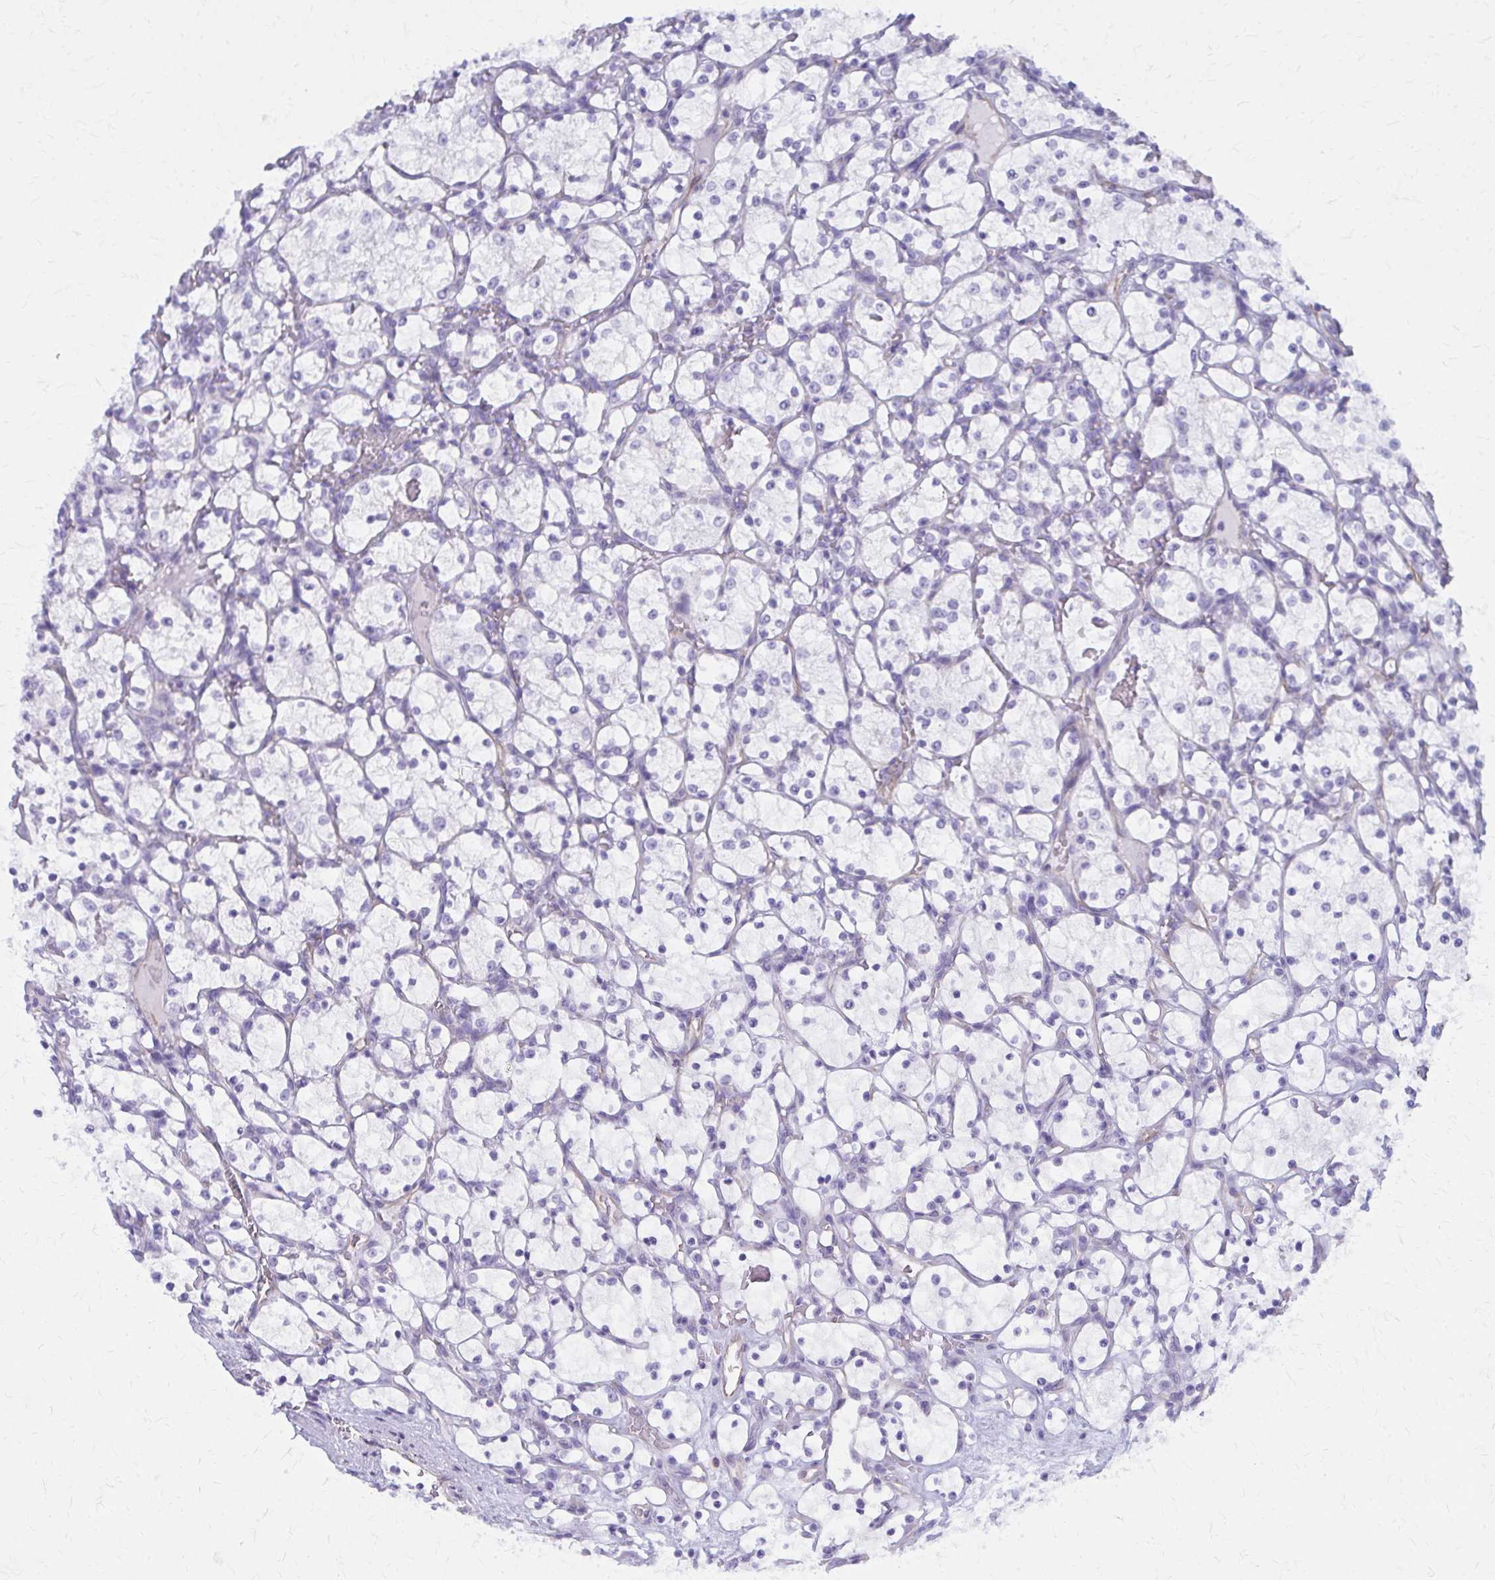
{"staining": {"intensity": "negative", "quantity": "none", "location": "none"}, "tissue": "renal cancer", "cell_type": "Tumor cells", "image_type": "cancer", "snomed": [{"axis": "morphology", "description": "Adenocarcinoma, NOS"}, {"axis": "topography", "description": "Kidney"}], "caption": "Immunohistochemistry of adenocarcinoma (renal) demonstrates no expression in tumor cells. (Stains: DAB immunohistochemistry with hematoxylin counter stain, Microscopy: brightfield microscopy at high magnification).", "gene": "GFAP", "patient": {"sex": "female", "age": 69}}